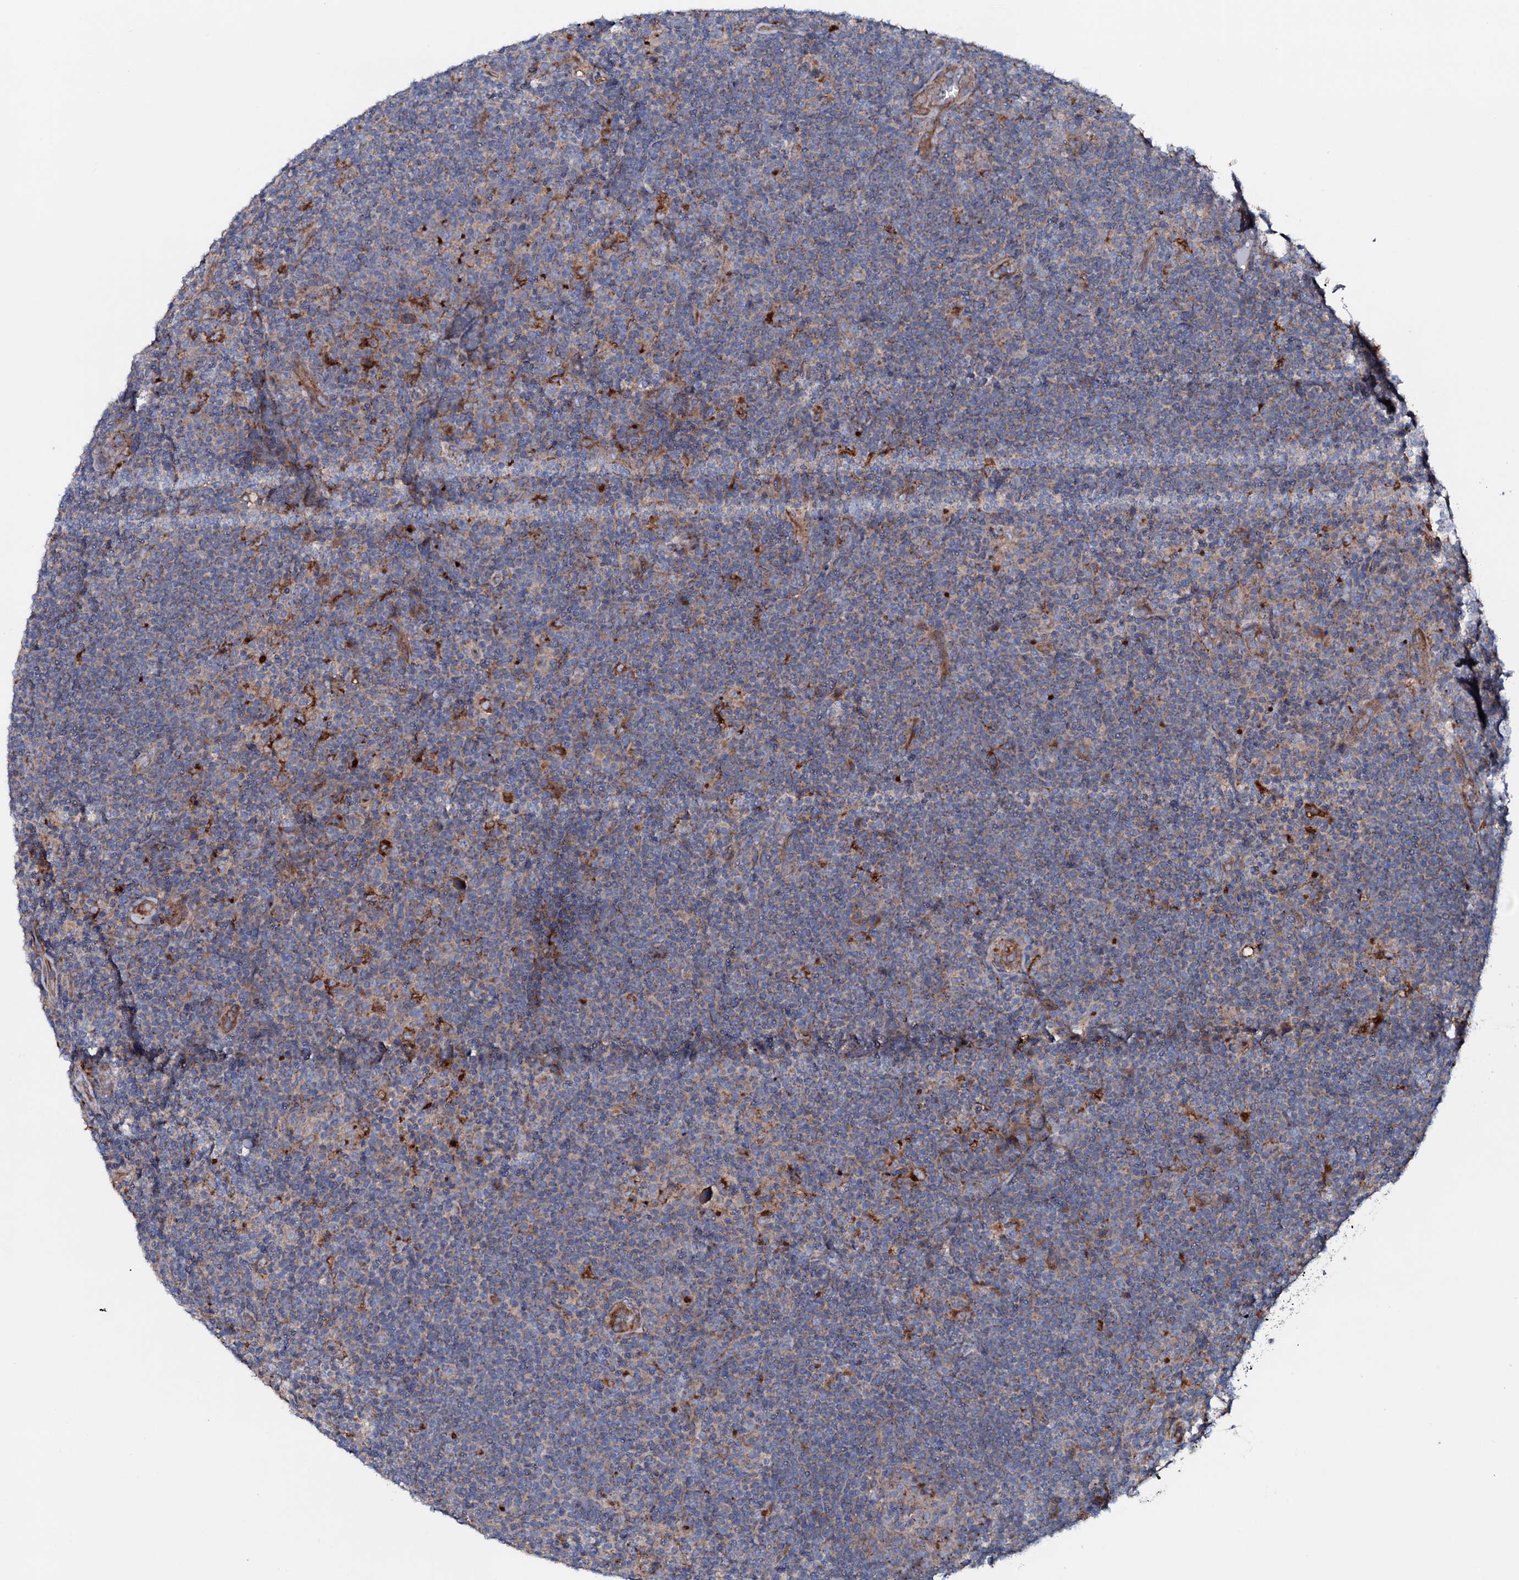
{"staining": {"intensity": "negative", "quantity": "none", "location": "none"}, "tissue": "lymphoma", "cell_type": "Tumor cells", "image_type": "cancer", "snomed": [{"axis": "morphology", "description": "Hodgkin's disease, NOS"}, {"axis": "topography", "description": "Lymph node"}], "caption": "High power microscopy photomicrograph of an immunohistochemistry photomicrograph of lymphoma, revealing no significant positivity in tumor cells.", "gene": "P2RX4", "patient": {"sex": "female", "age": 57}}